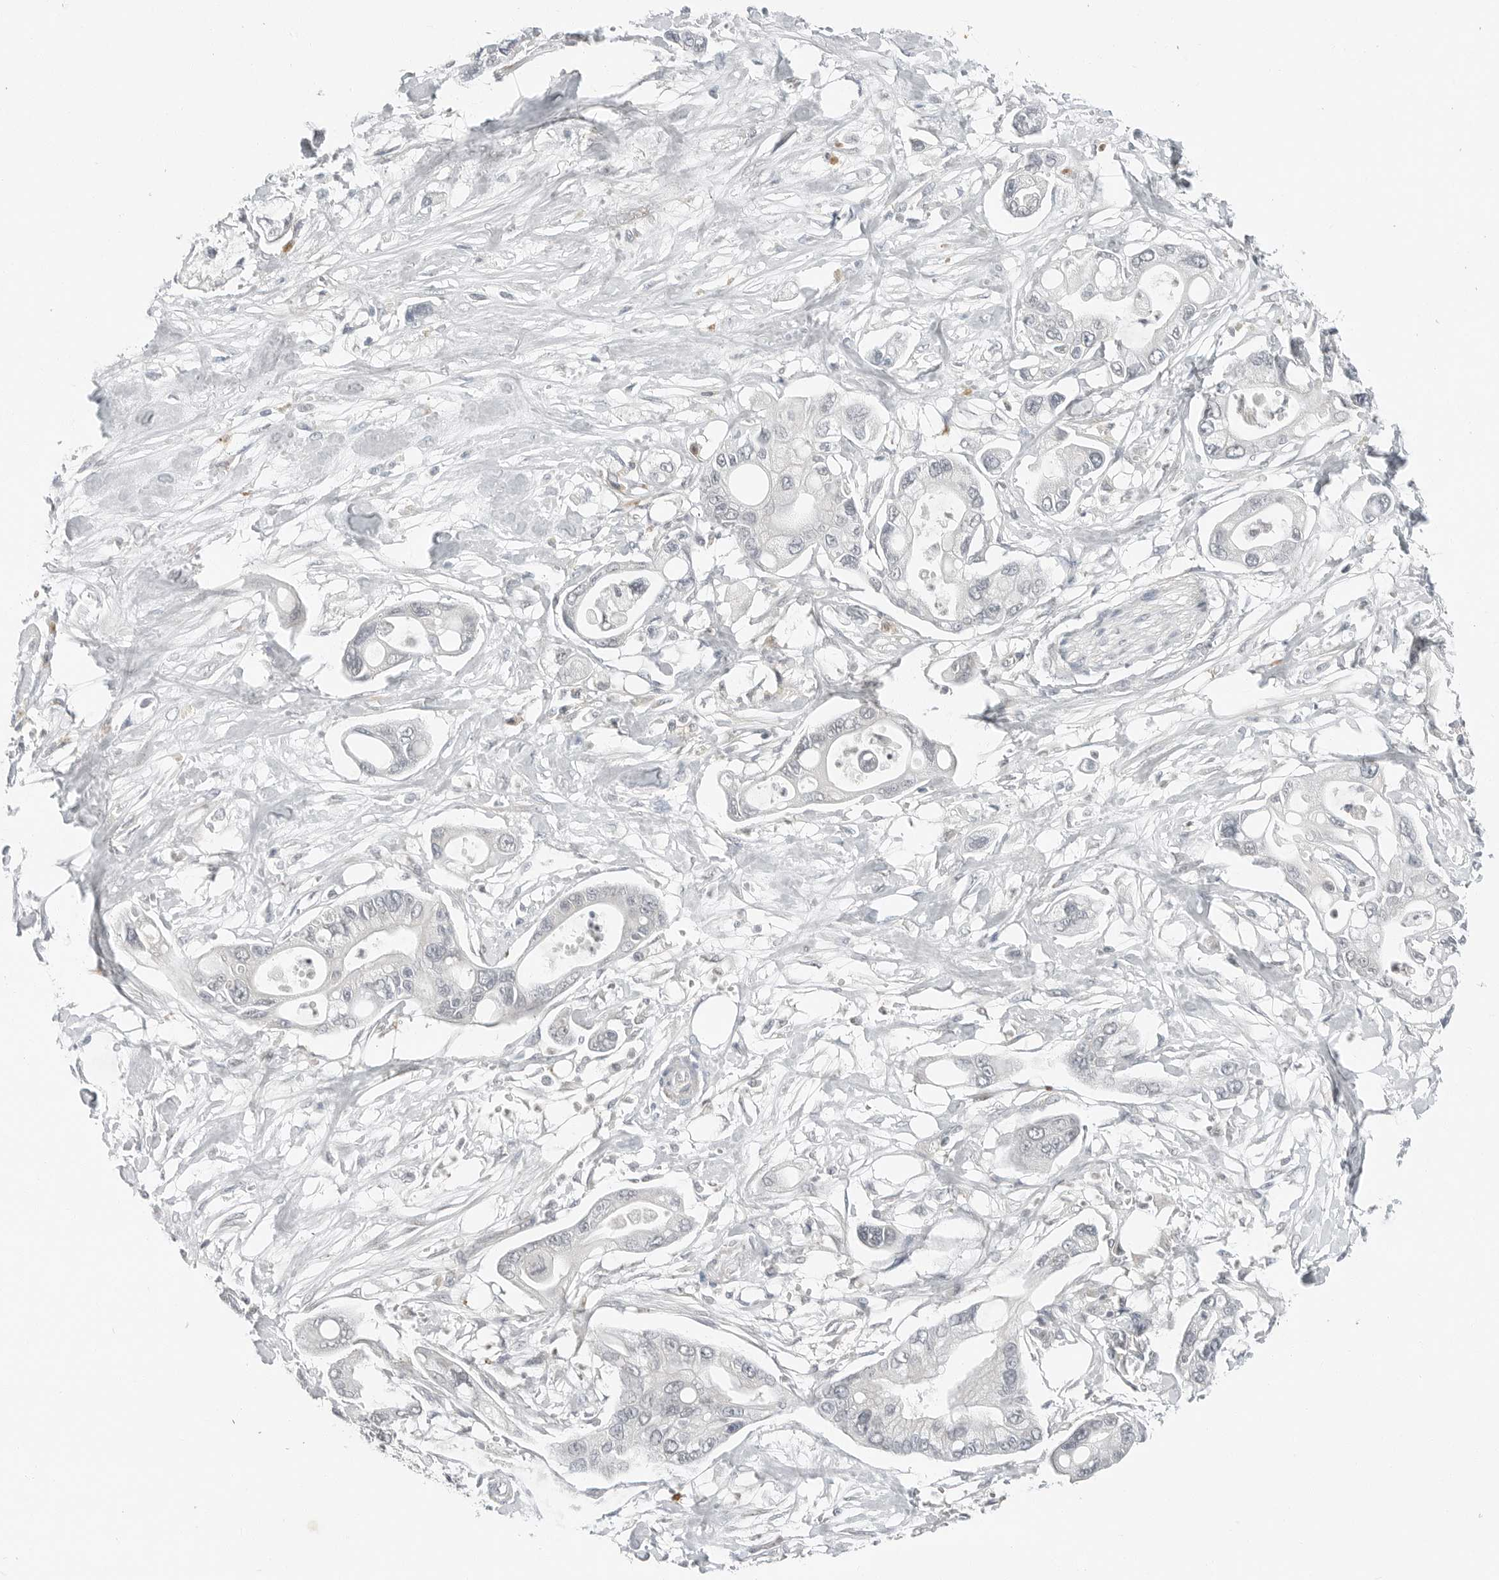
{"staining": {"intensity": "negative", "quantity": "none", "location": "none"}, "tissue": "pancreatic cancer", "cell_type": "Tumor cells", "image_type": "cancer", "snomed": [{"axis": "morphology", "description": "Adenocarcinoma, NOS"}, {"axis": "topography", "description": "Pancreas"}], "caption": "The micrograph shows no staining of tumor cells in pancreatic cancer. The staining is performed using DAB (3,3'-diaminobenzidine) brown chromogen with nuclei counter-stained in using hematoxylin.", "gene": "FCRLB", "patient": {"sex": "male", "age": 68}}